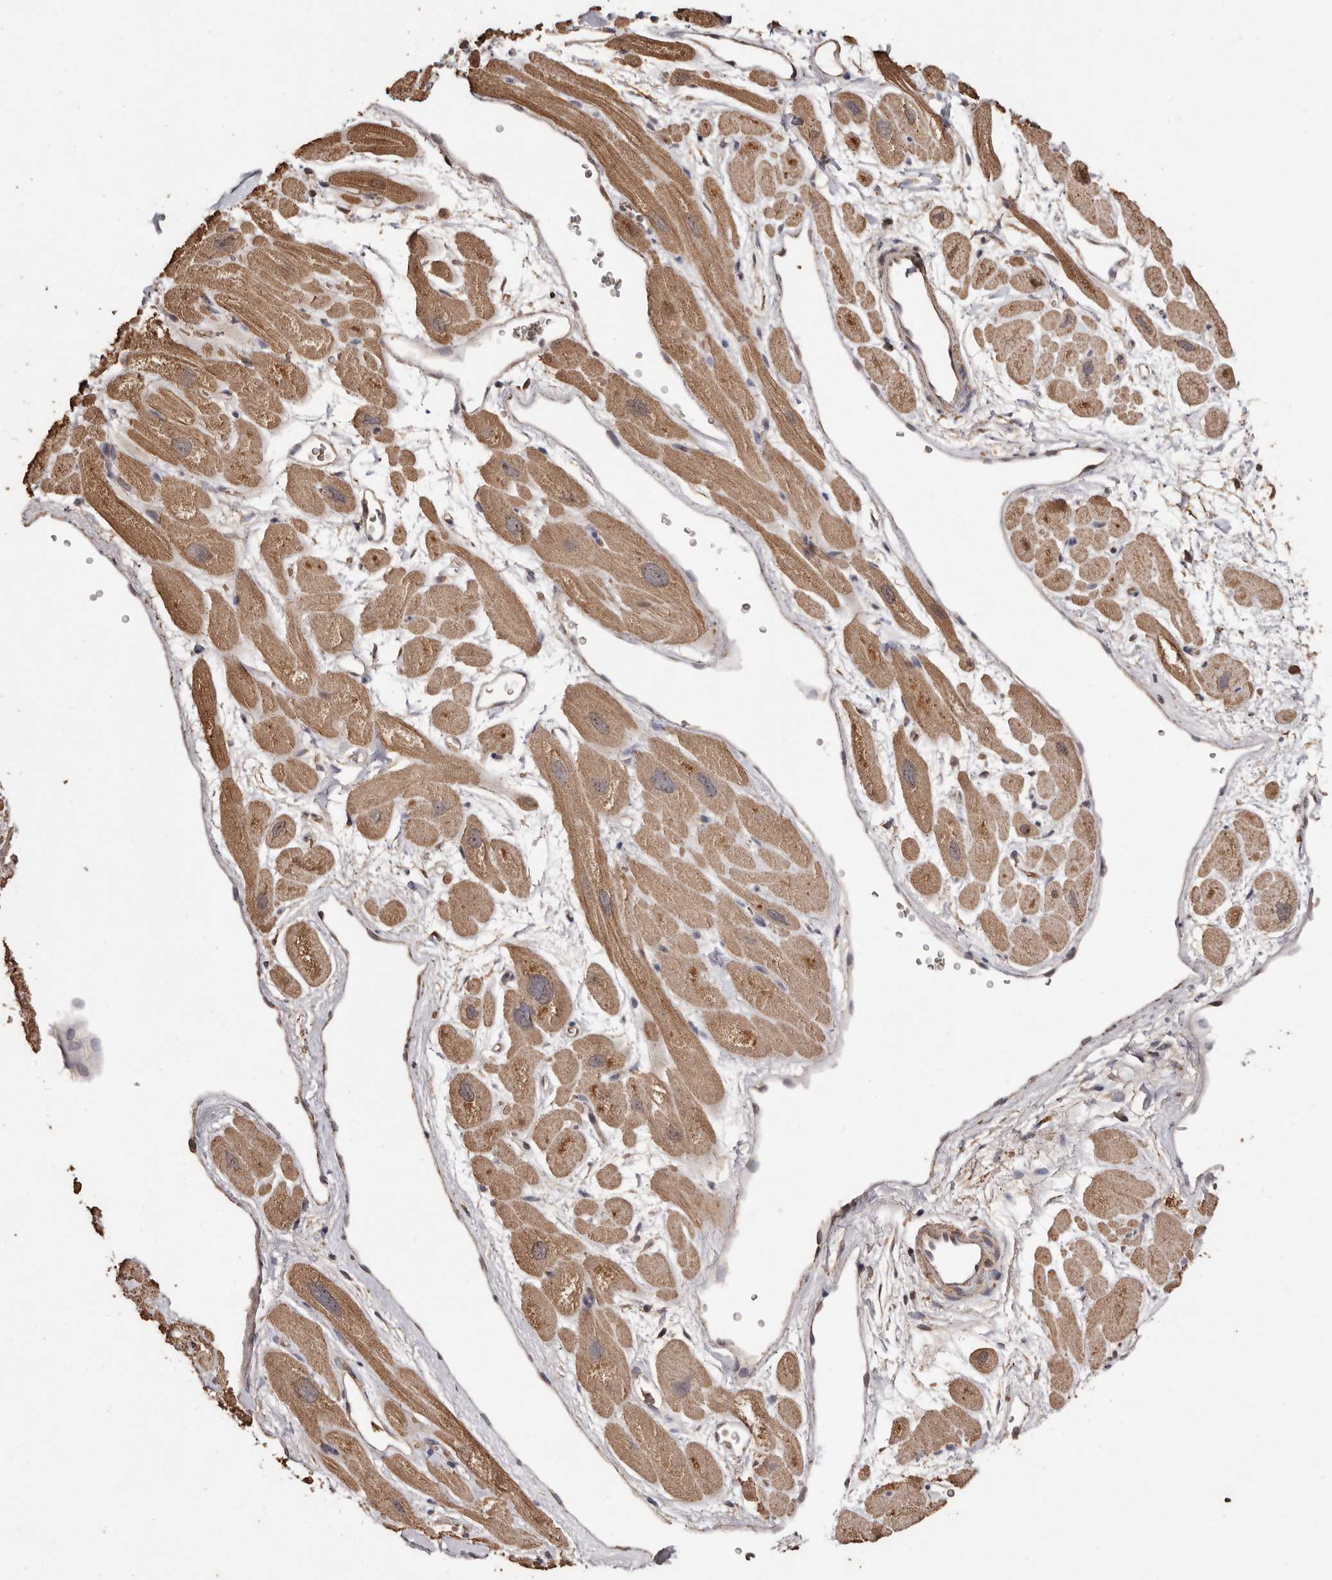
{"staining": {"intensity": "moderate", "quantity": ">75%", "location": "cytoplasmic/membranous"}, "tissue": "heart muscle", "cell_type": "Cardiomyocytes", "image_type": "normal", "snomed": [{"axis": "morphology", "description": "Normal tissue, NOS"}, {"axis": "topography", "description": "Heart"}], "caption": "A histopathology image of heart muscle stained for a protein reveals moderate cytoplasmic/membranous brown staining in cardiomyocytes. The staining was performed using DAB (3,3'-diaminobenzidine), with brown indicating positive protein expression. Nuclei are stained blue with hematoxylin.", "gene": "GRAMD2A", "patient": {"sex": "male", "age": 49}}